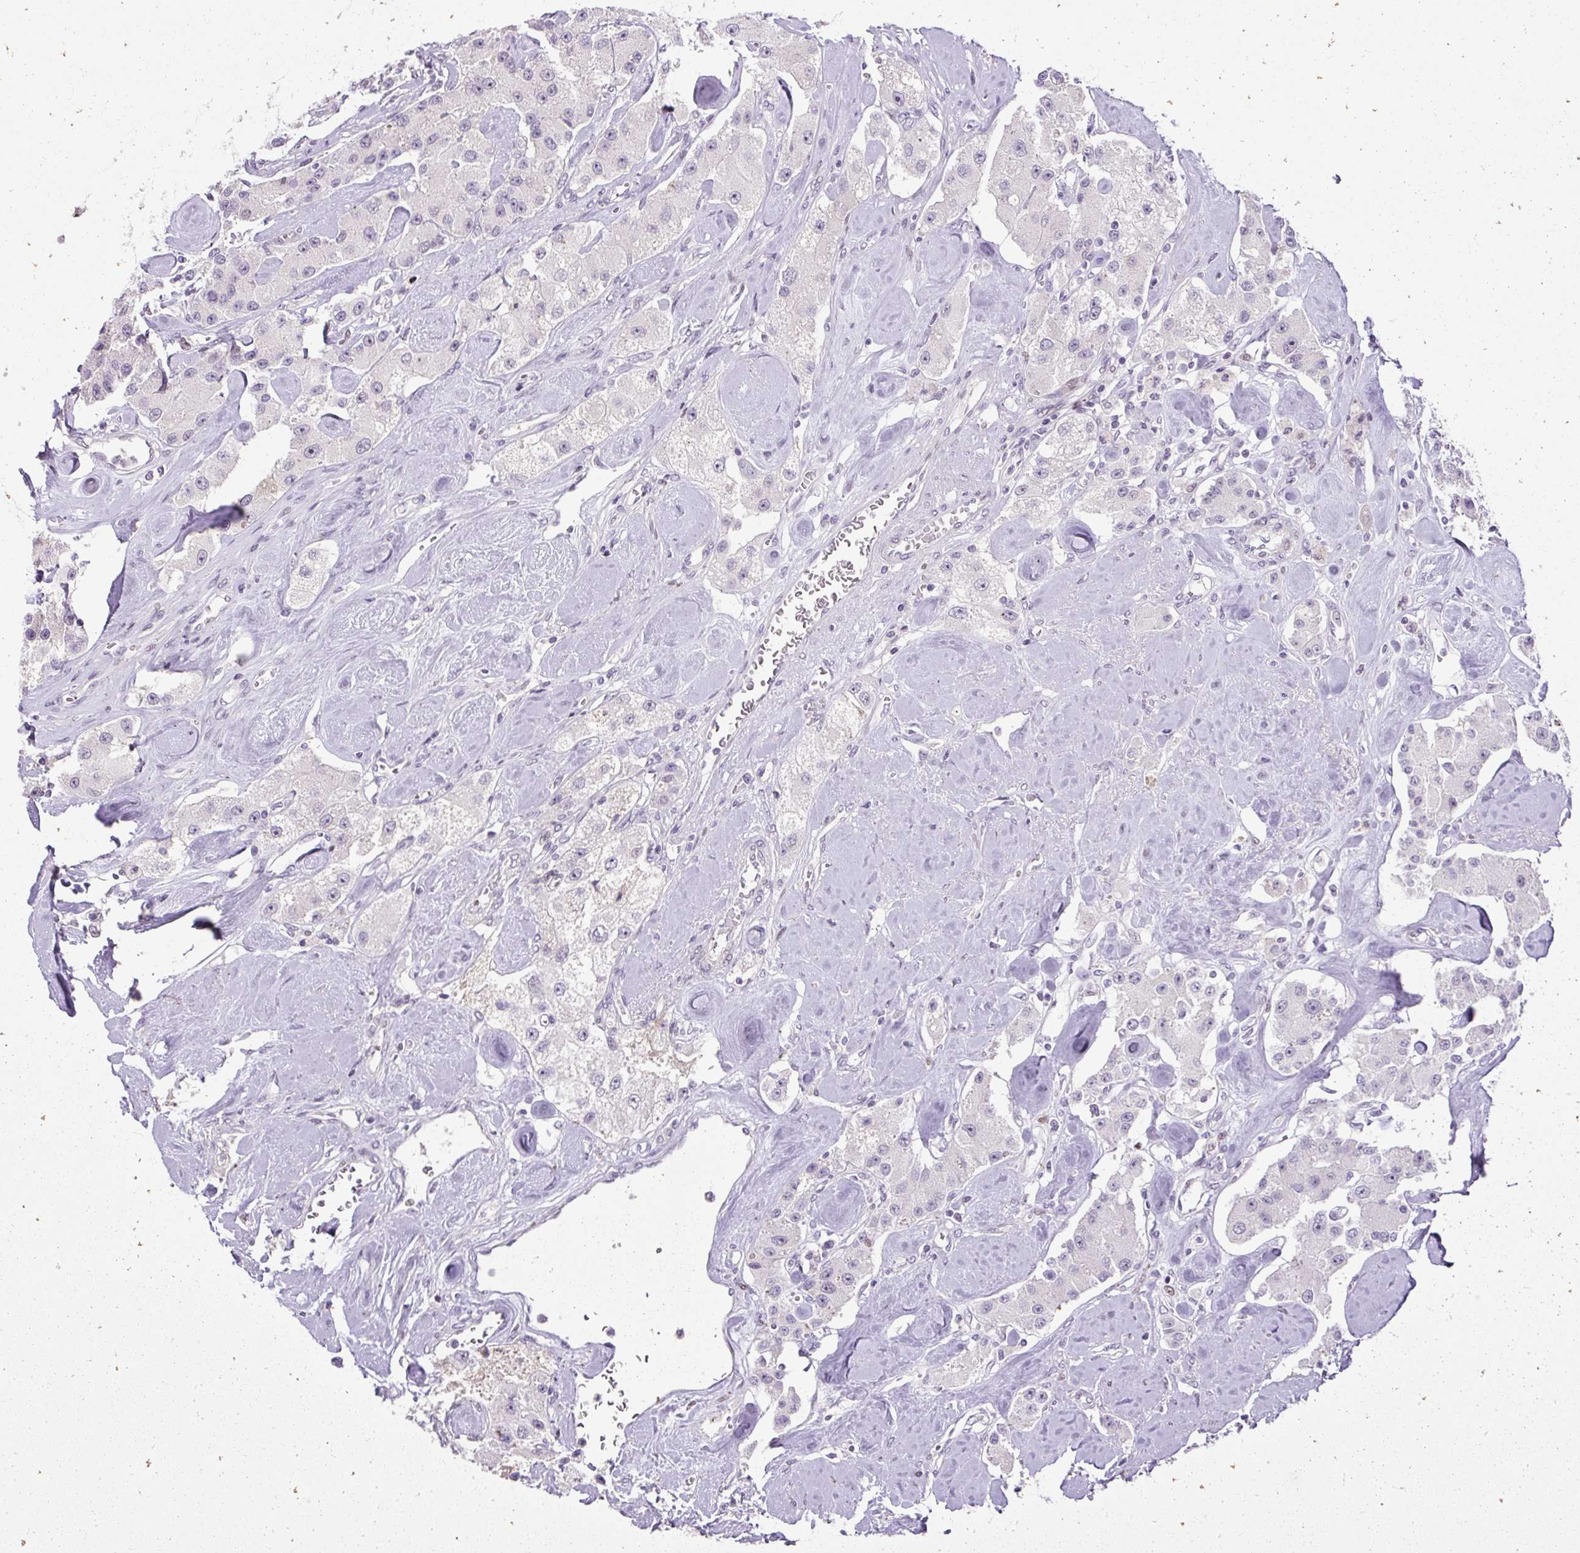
{"staining": {"intensity": "negative", "quantity": "none", "location": "none"}, "tissue": "carcinoid", "cell_type": "Tumor cells", "image_type": "cancer", "snomed": [{"axis": "morphology", "description": "Carcinoid, malignant, NOS"}, {"axis": "topography", "description": "Pancreas"}], "caption": "This photomicrograph is of malignant carcinoid stained with immunohistochemistry to label a protein in brown with the nuclei are counter-stained blue. There is no staining in tumor cells.", "gene": "ARHGEF18", "patient": {"sex": "male", "age": 41}}